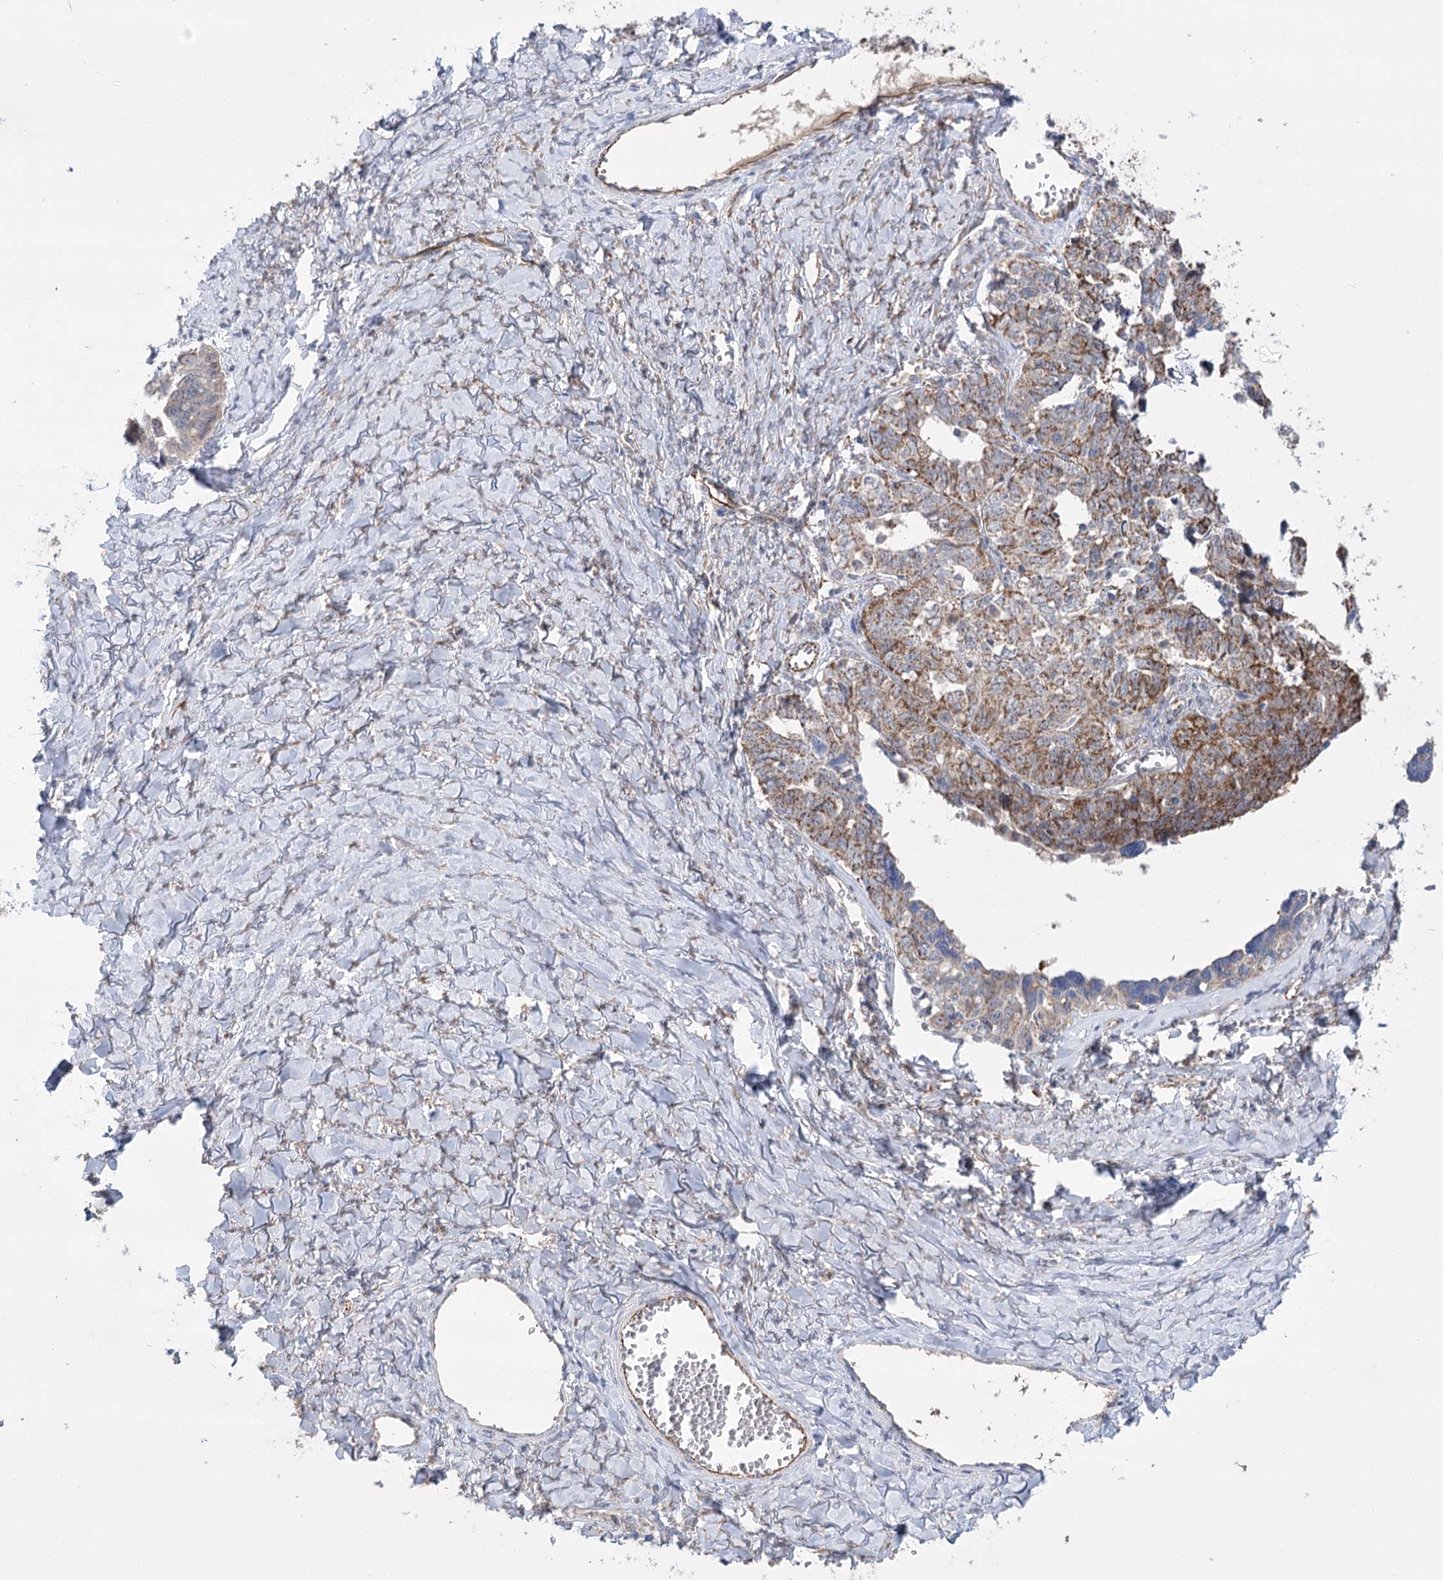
{"staining": {"intensity": "moderate", "quantity": ">75%", "location": "cytoplasmic/membranous"}, "tissue": "ovarian cancer", "cell_type": "Tumor cells", "image_type": "cancer", "snomed": [{"axis": "morphology", "description": "Cystadenocarcinoma, serous, NOS"}, {"axis": "topography", "description": "Ovary"}], "caption": "The immunohistochemical stain shows moderate cytoplasmic/membranous expression in tumor cells of ovarian cancer (serous cystadenocarcinoma) tissue. (DAB (3,3'-diaminobenzidine) = brown stain, brightfield microscopy at high magnification).", "gene": "ECHDC3", "patient": {"sex": "female", "age": 79}}